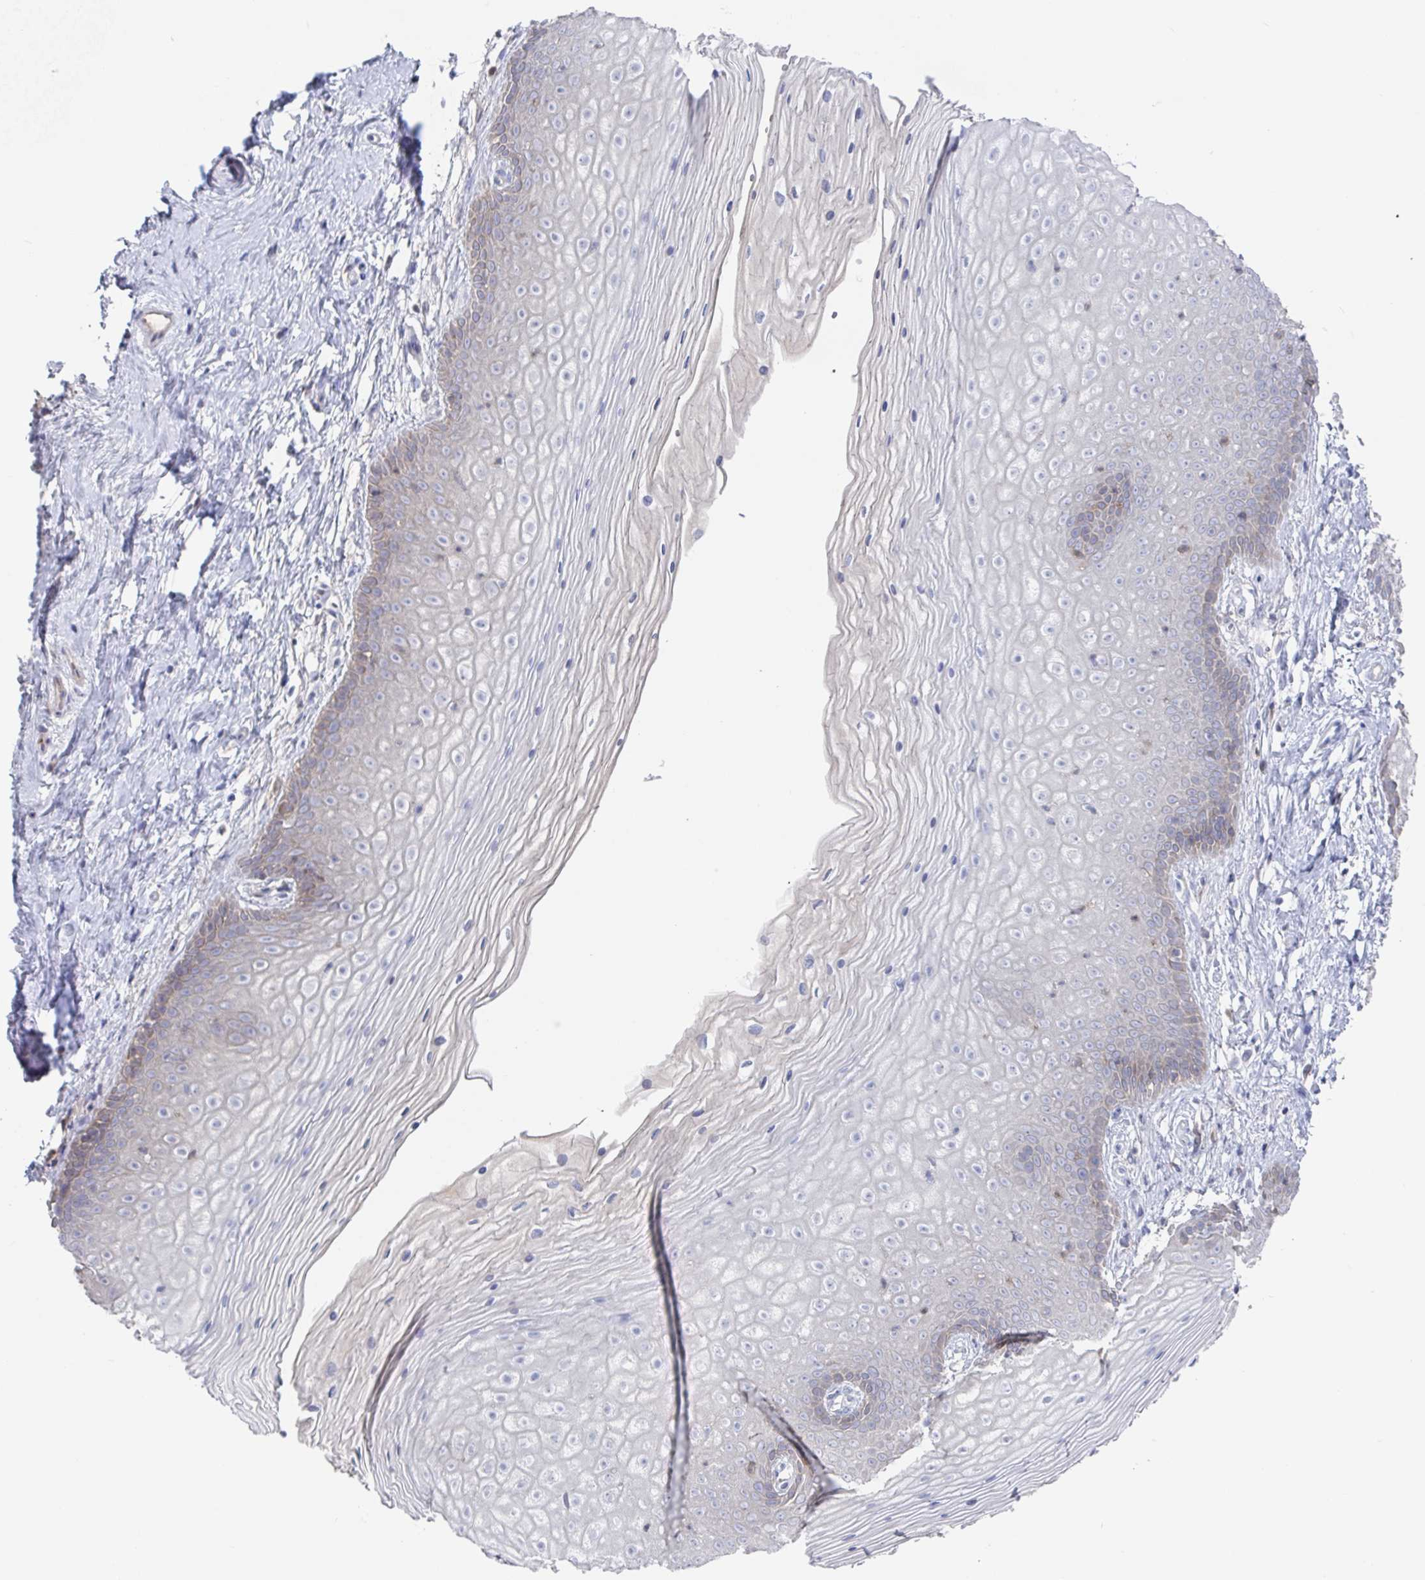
{"staining": {"intensity": "negative", "quantity": "none", "location": "none"}, "tissue": "vagina", "cell_type": "Squamous epithelial cells", "image_type": "normal", "snomed": [{"axis": "morphology", "description": "Normal tissue, NOS"}, {"axis": "topography", "description": "Vagina"}], "caption": "IHC micrograph of normal vagina: human vagina stained with DAB shows no significant protein expression in squamous epithelial cells.", "gene": "GPR148", "patient": {"sex": "female", "age": 38}}